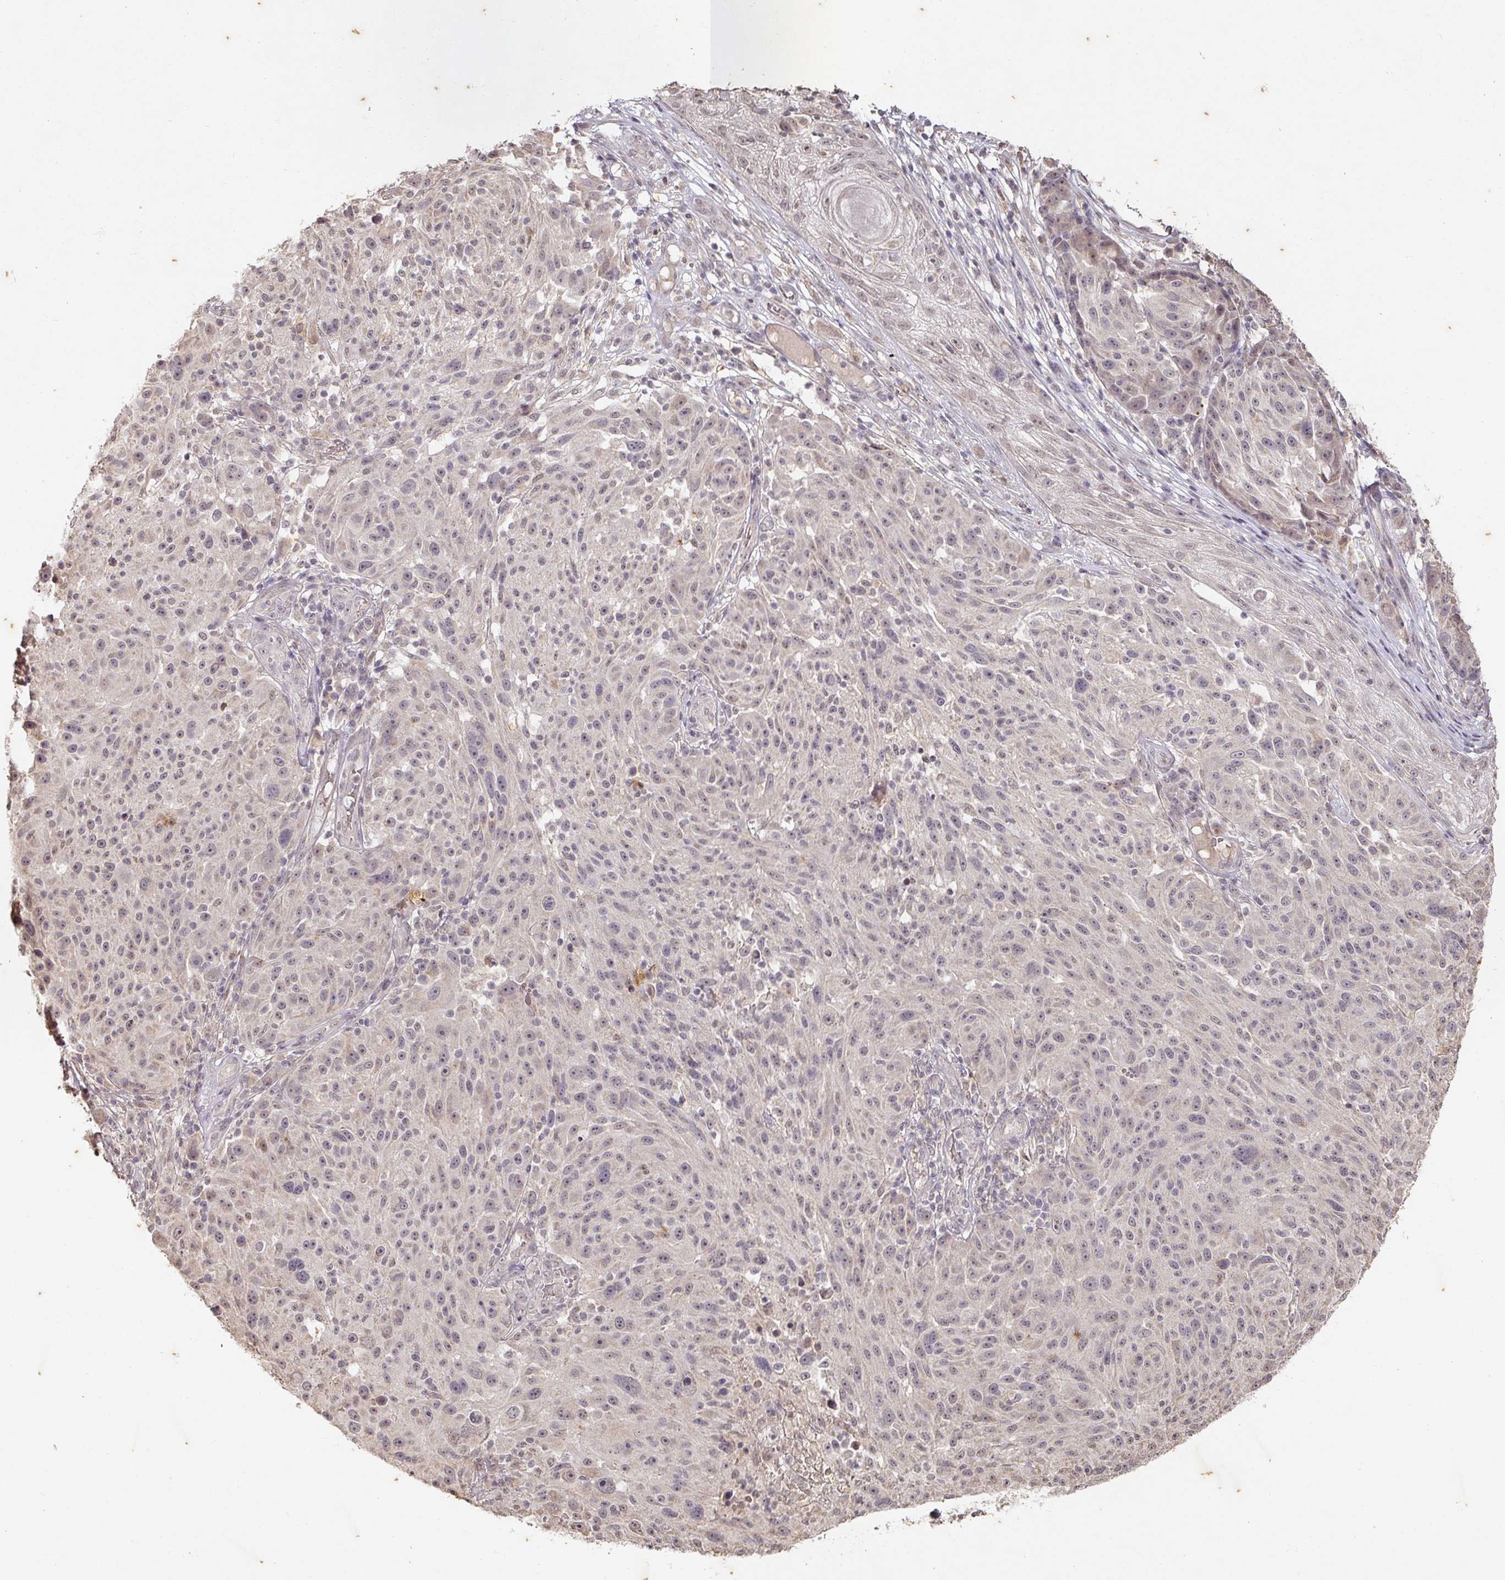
{"staining": {"intensity": "weak", "quantity": "<25%", "location": "nuclear"}, "tissue": "melanoma", "cell_type": "Tumor cells", "image_type": "cancer", "snomed": [{"axis": "morphology", "description": "Malignant melanoma, NOS"}, {"axis": "topography", "description": "Skin"}], "caption": "The IHC photomicrograph has no significant expression in tumor cells of melanoma tissue.", "gene": "CAPN5", "patient": {"sex": "male", "age": 53}}